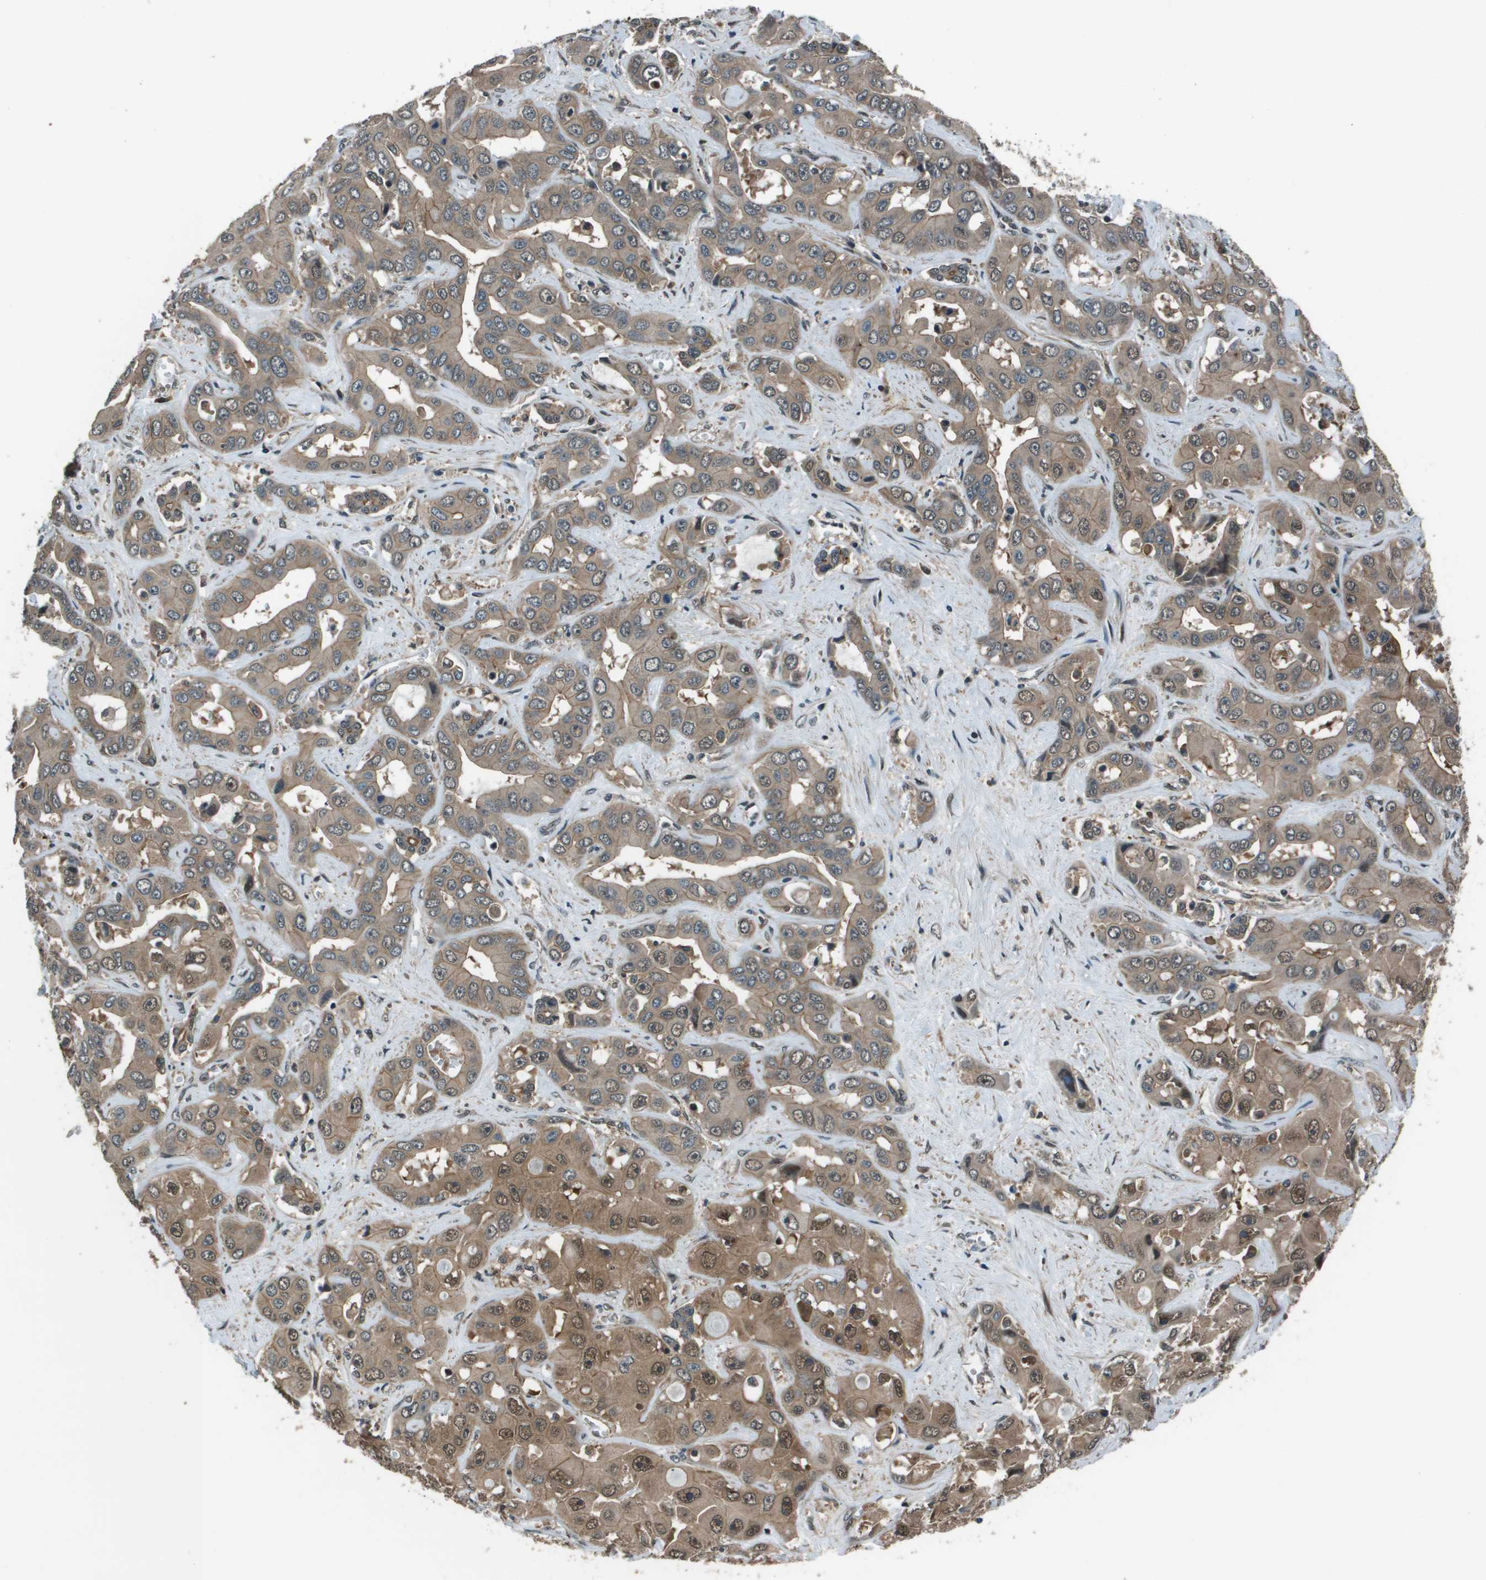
{"staining": {"intensity": "moderate", "quantity": "25%-75%", "location": "cytoplasmic/membranous,nuclear"}, "tissue": "liver cancer", "cell_type": "Tumor cells", "image_type": "cancer", "snomed": [{"axis": "morphology", "description": "Cholangiocarcinoma"}, {"axis": "topography", "description": "Liver"}], "caption": "Immunohistochemical staining of liver cholangiocarcinoma shows medium levels of moderate cytoplasmic/membranous and nuclear protein expression in about 25%-75% of tumor cells.", "gene": "ARHGEF11", "patient": {"sex": "female", "age": 52}}